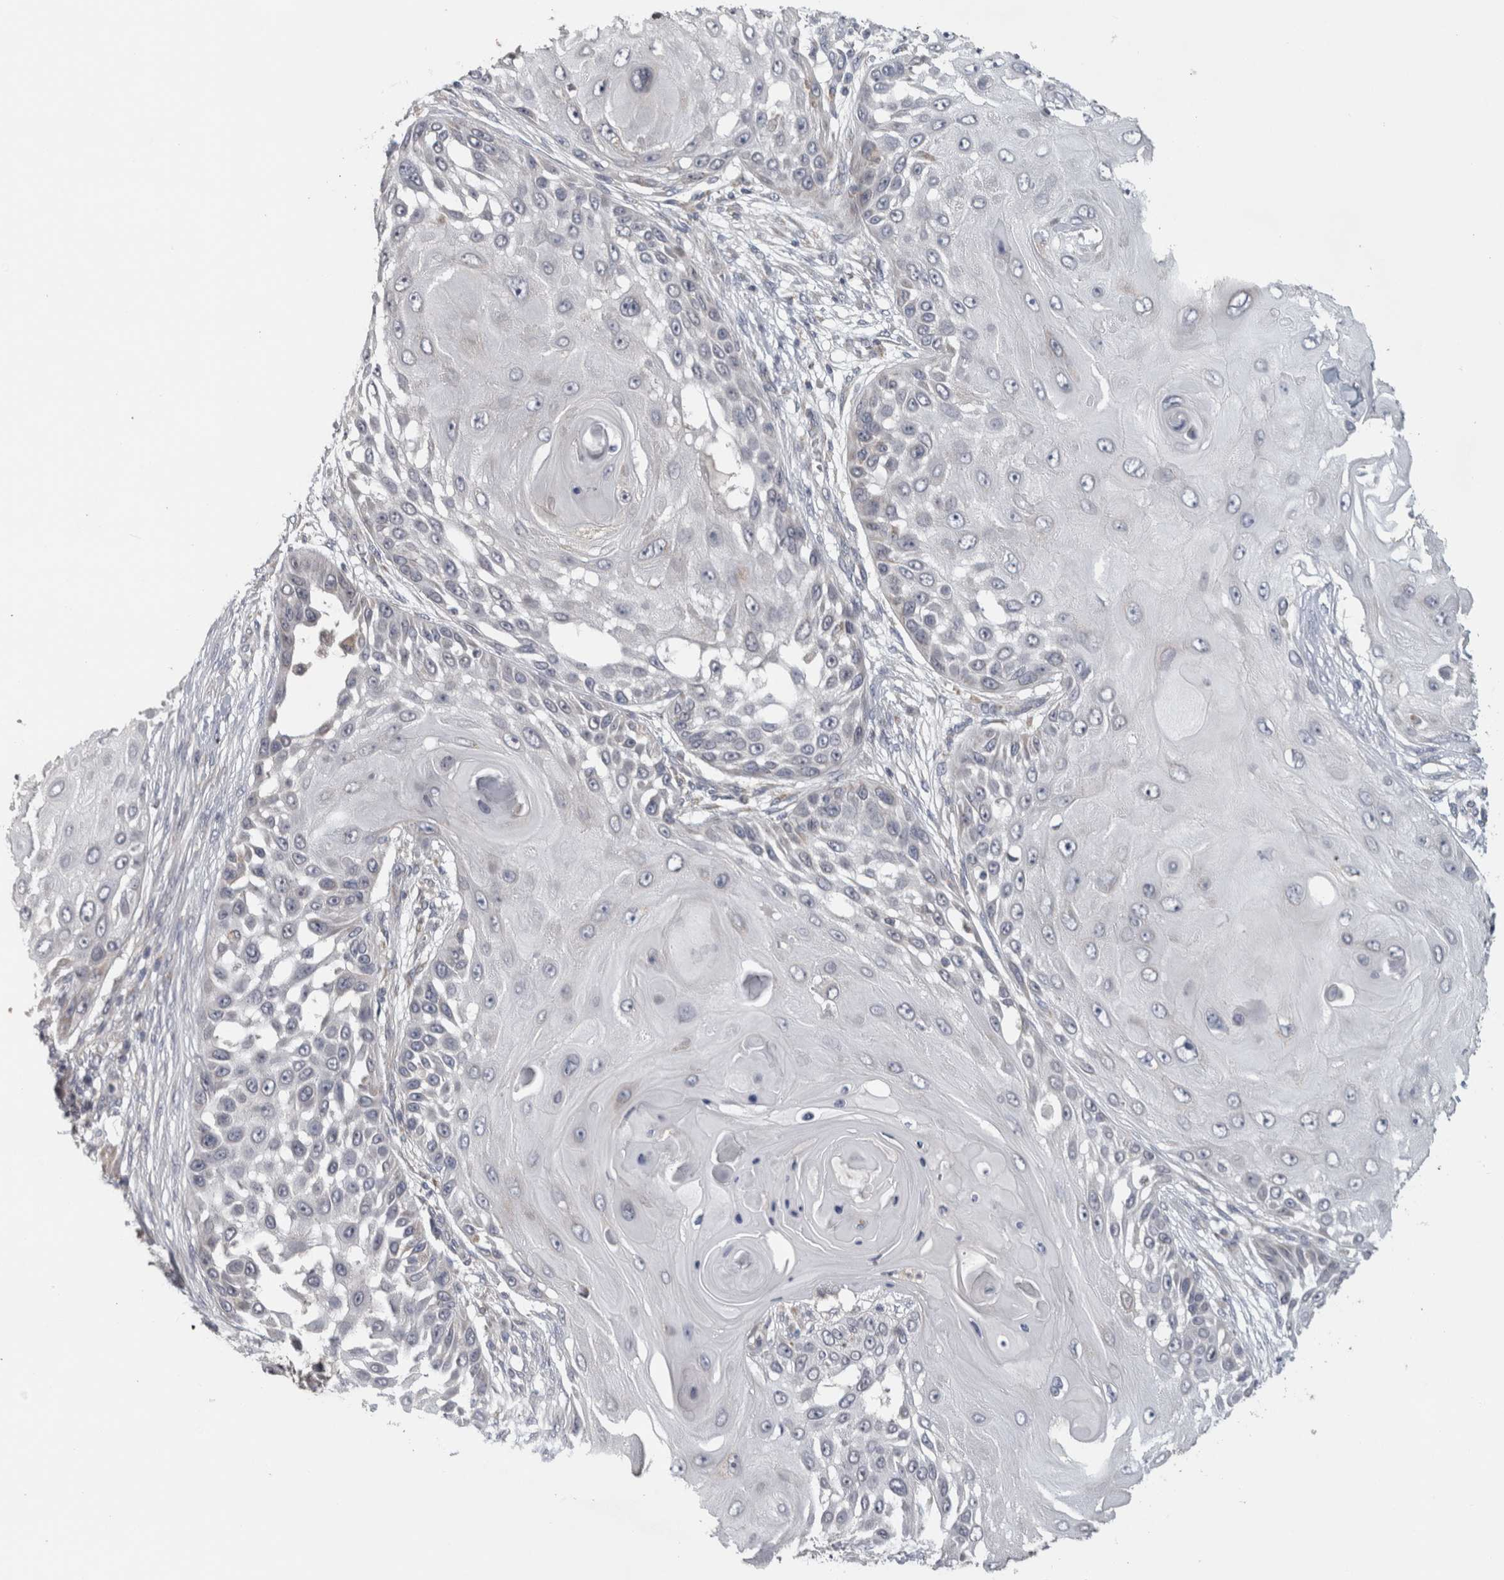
{"staining": {"intensity": "negative", "quantity": "none", "location": "none"}, "tissue": "skin cancer", "cell_type": "Tumor cells", "image_type": "cancer", "snomed": [{"axis": "morphology", "description": "Squamous cell carcinoma, NOS"}, {"axis": "topography", "description": "Skin"}], "caption": "DAB (3,3'-diaminobenzidine) immunohistochemical staining of human skin cancer (squamous cell carcinoma) exhibits no significant positivity in tumor cells.", "gene": "RAB18", "patient": {"sex": "female", "age": 44}}